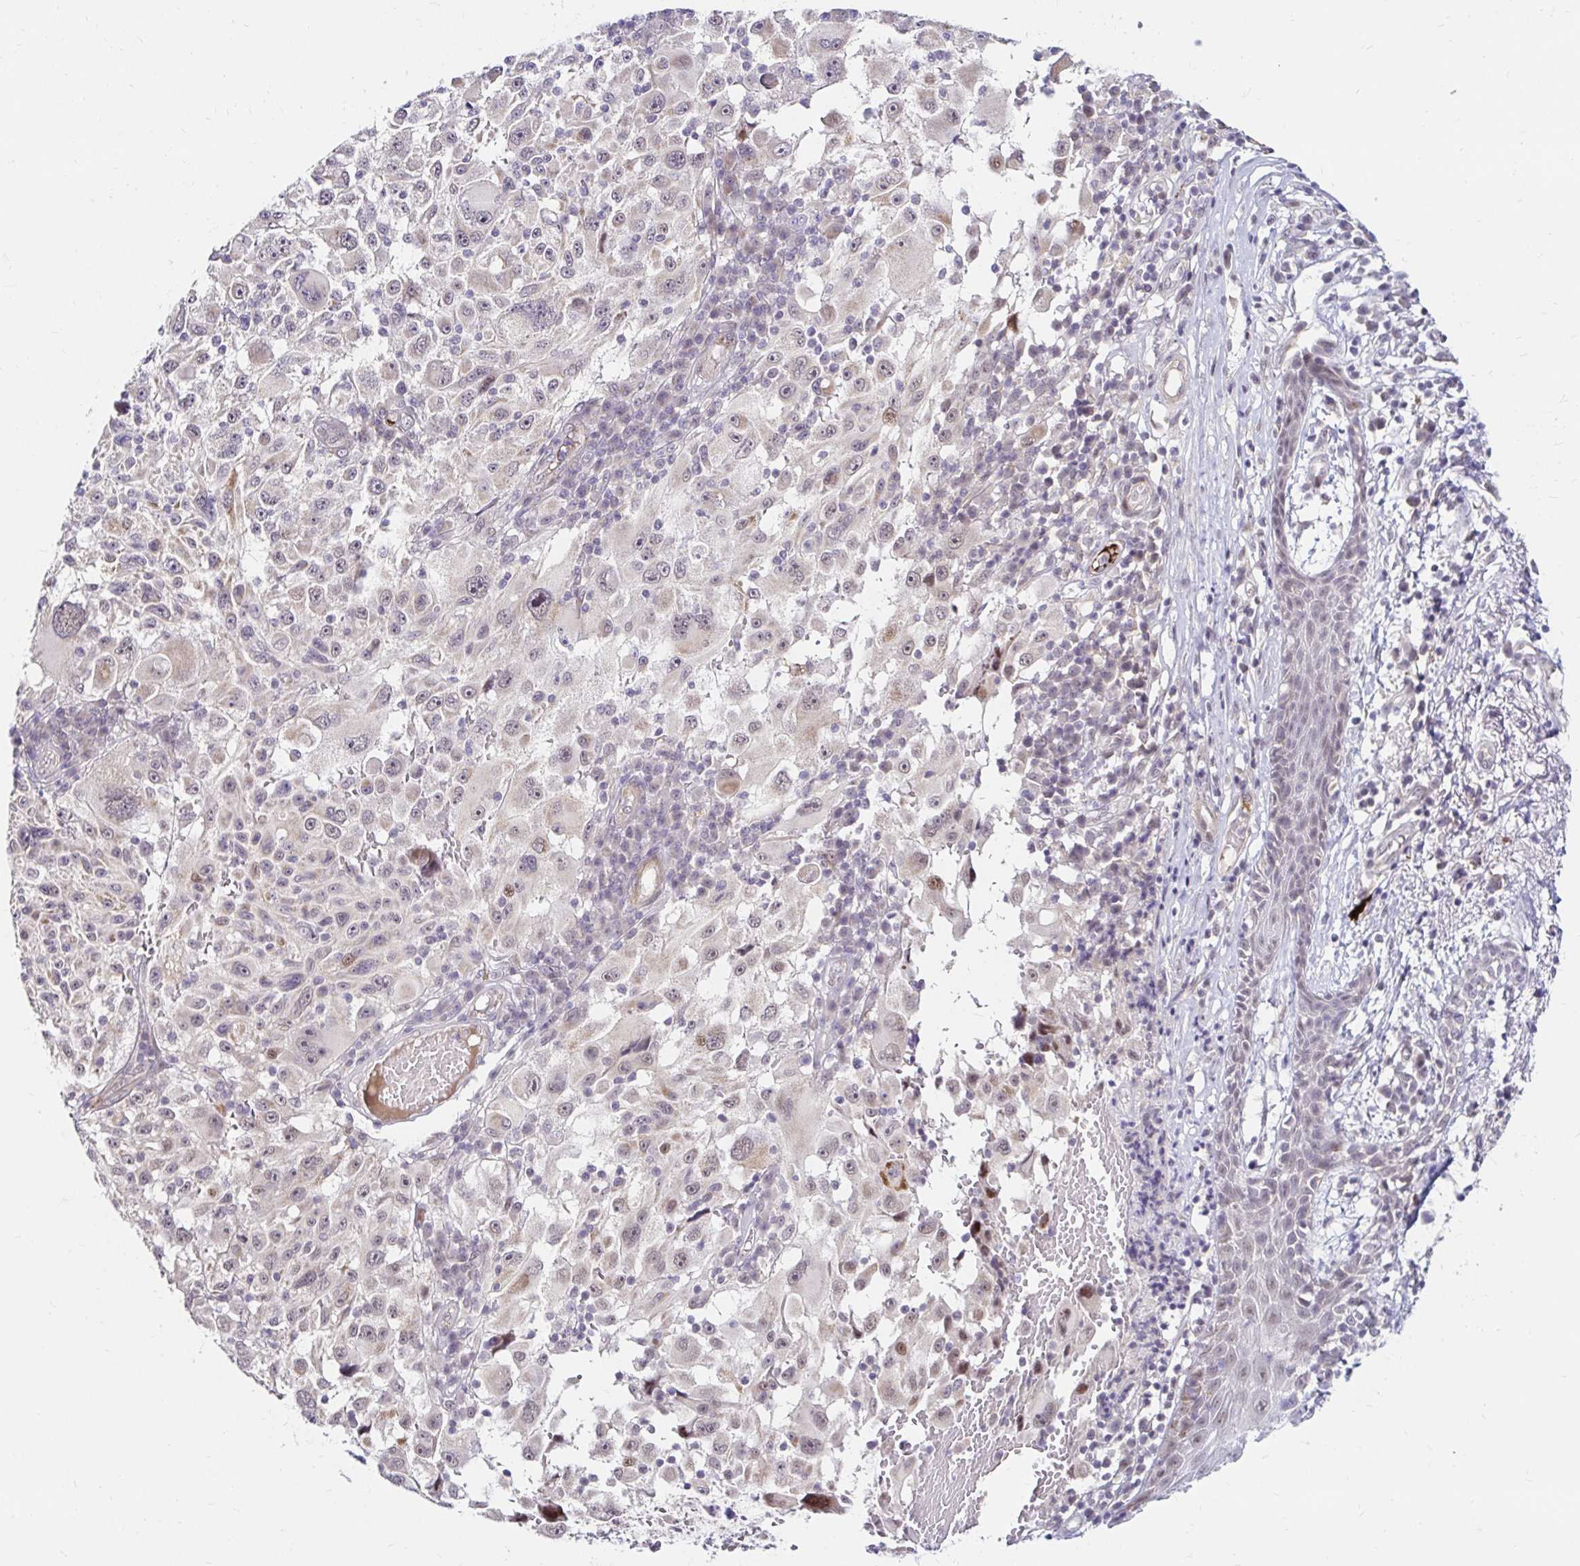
{"staining": {"intensity": "negative", "quantity": "none", "location": "none"}, "tissue": "melanoma", "cell_type": "Tumor cells", "image_type": "cancer", "snomed": [{"axis": "morphology", "description": "Malignant melanoma, NOS"}, {"axis": "topography", "description": "Skin"}], "caption": "Malignant melanoma was stained to show a protein in brown. There is no significant positivity in tumor cells.", "gene": "GUCY1A1", "patient": {"sex": "female", "age": 71}}